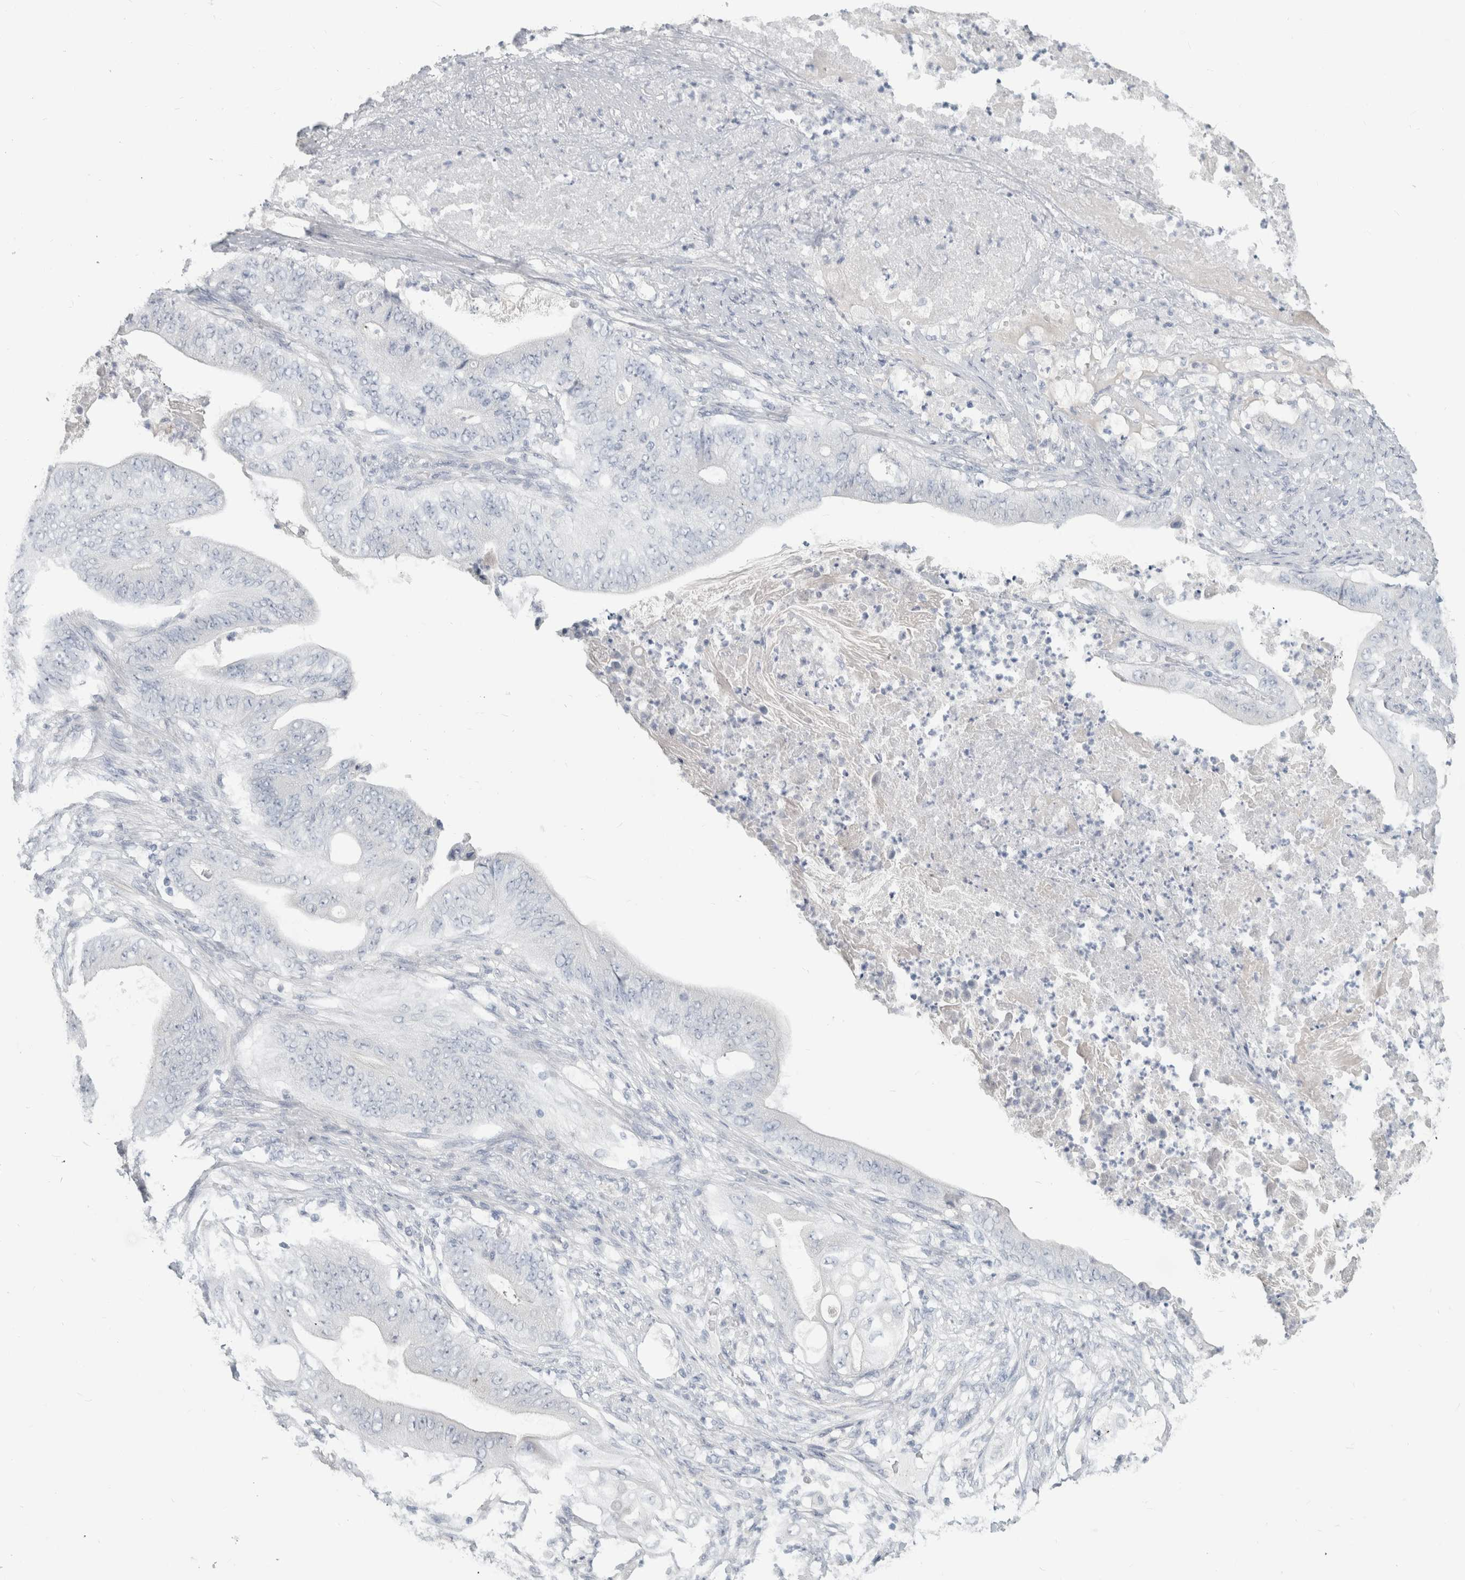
{"staining": {"intensity": "negative", "quantity": "none", "location": "none"}, "tissue": "stomach cancer", "cell_type": "Tumor cells", "image_type": "cancer", "snomed": [{"axis": "morphology", "description": "Adenocarcinoma, NOS"}, {"axis": "topography", "description": "Stomach"}], "caption": "Adenocarcinoma (stomach) was stained to show a protein in brown. There is no significant staining in tumor cells. (Immunohistochemistry, brightfield microscopy, high magnification).", "gene": "SLC6A1", "patient": {"sex": "female", "age": 73}}